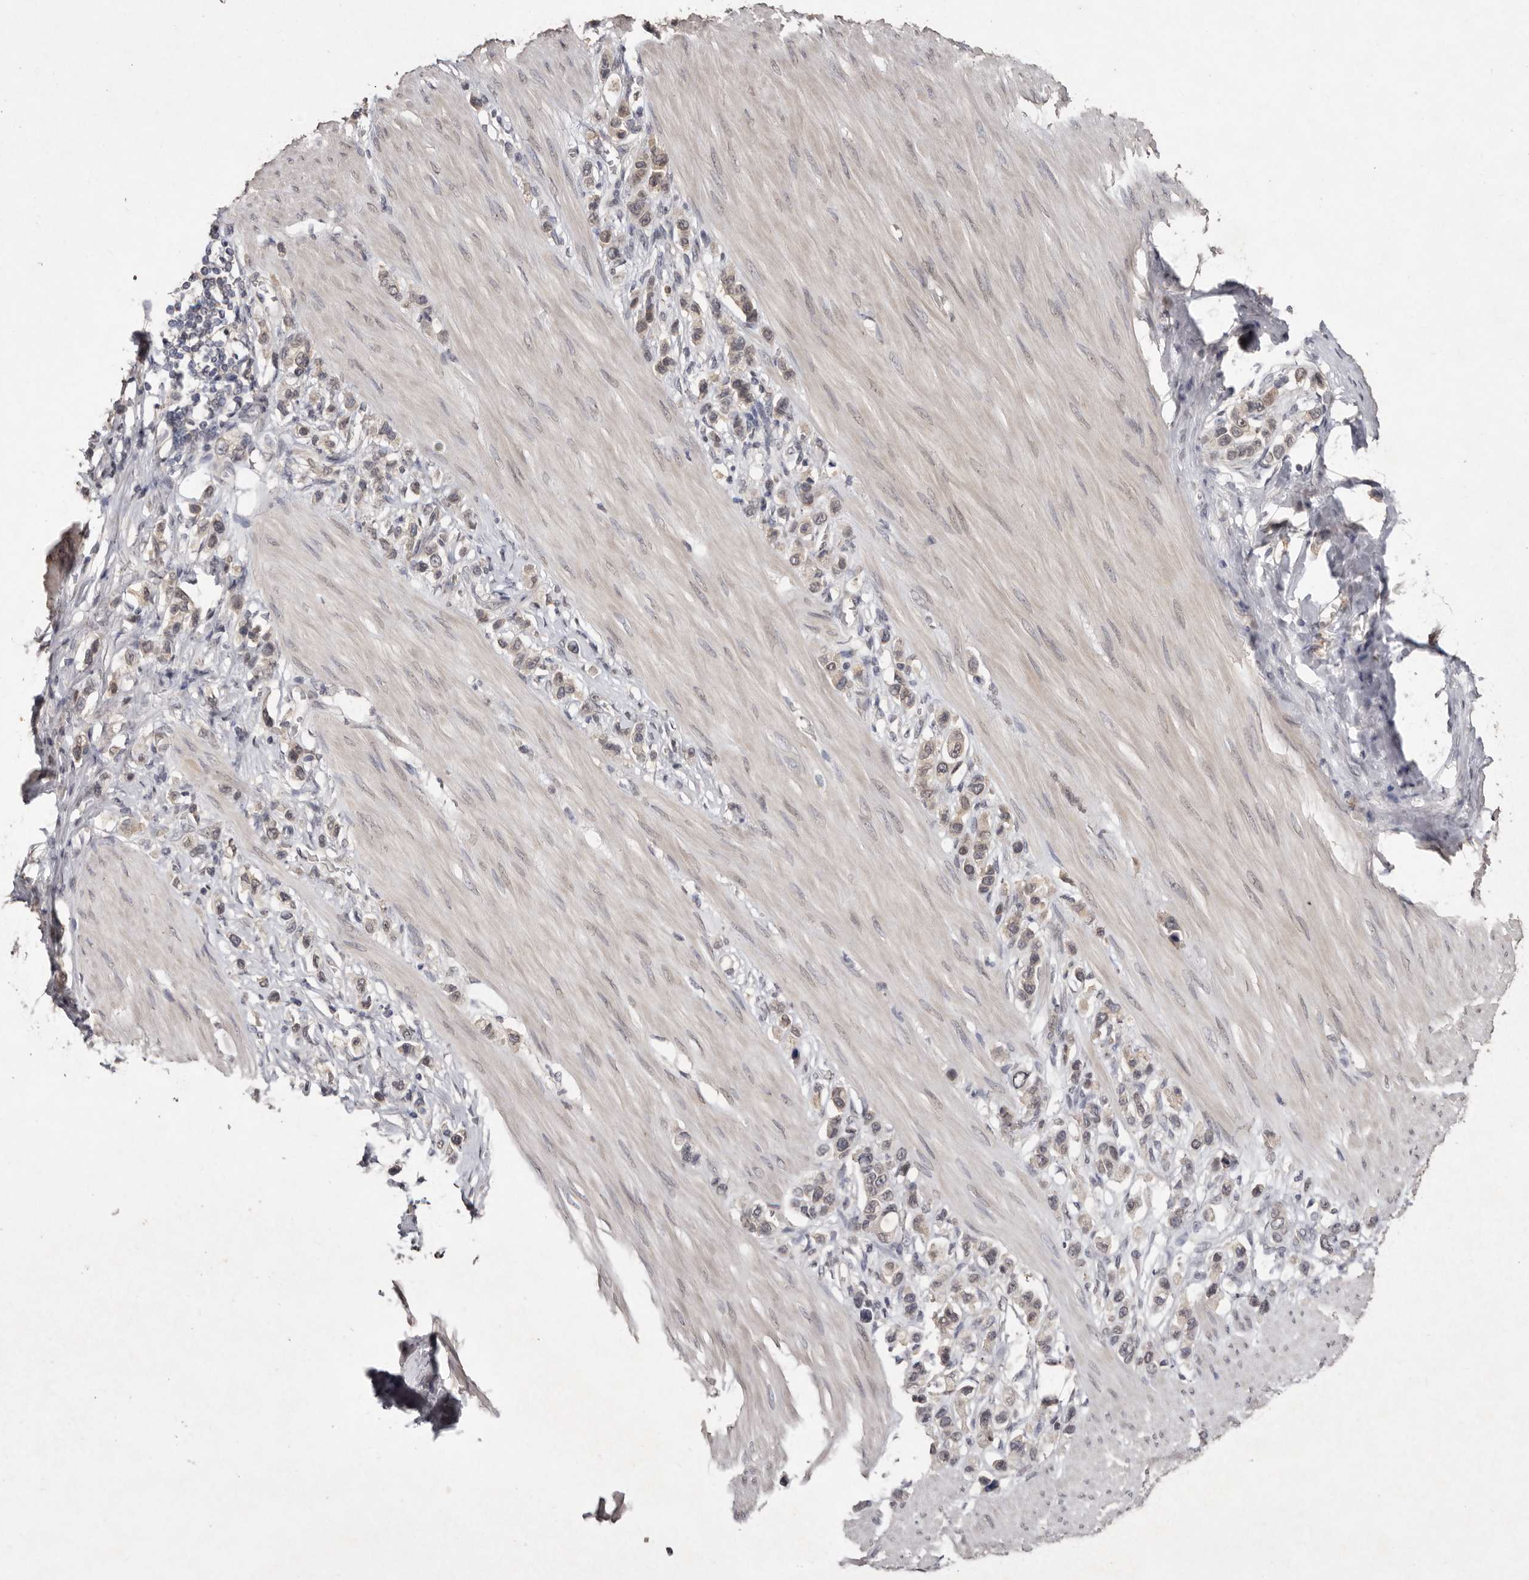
{"staining": {"intensity": "weak", "quantity": "25%-75%", "location": "cytoplasmic/membranous"}, "tissue": "stomach cancer", "cell_type": "Tumor cells", "image_type": "cancer", "snomed": [{"axis": "morphology", "description": "Adenocarcinoma, NOS"}, {"axis": "topography", "description": "Stomach"}], "caption": "Immunohistochemical staining of stomach cancer demonstrates low levels of weak cytoplasmic/membranous protein staining in about 25%-75% of tumor cells.", "gene": "SULT1E1", "patient": {"sex": "female", "age": 65}}